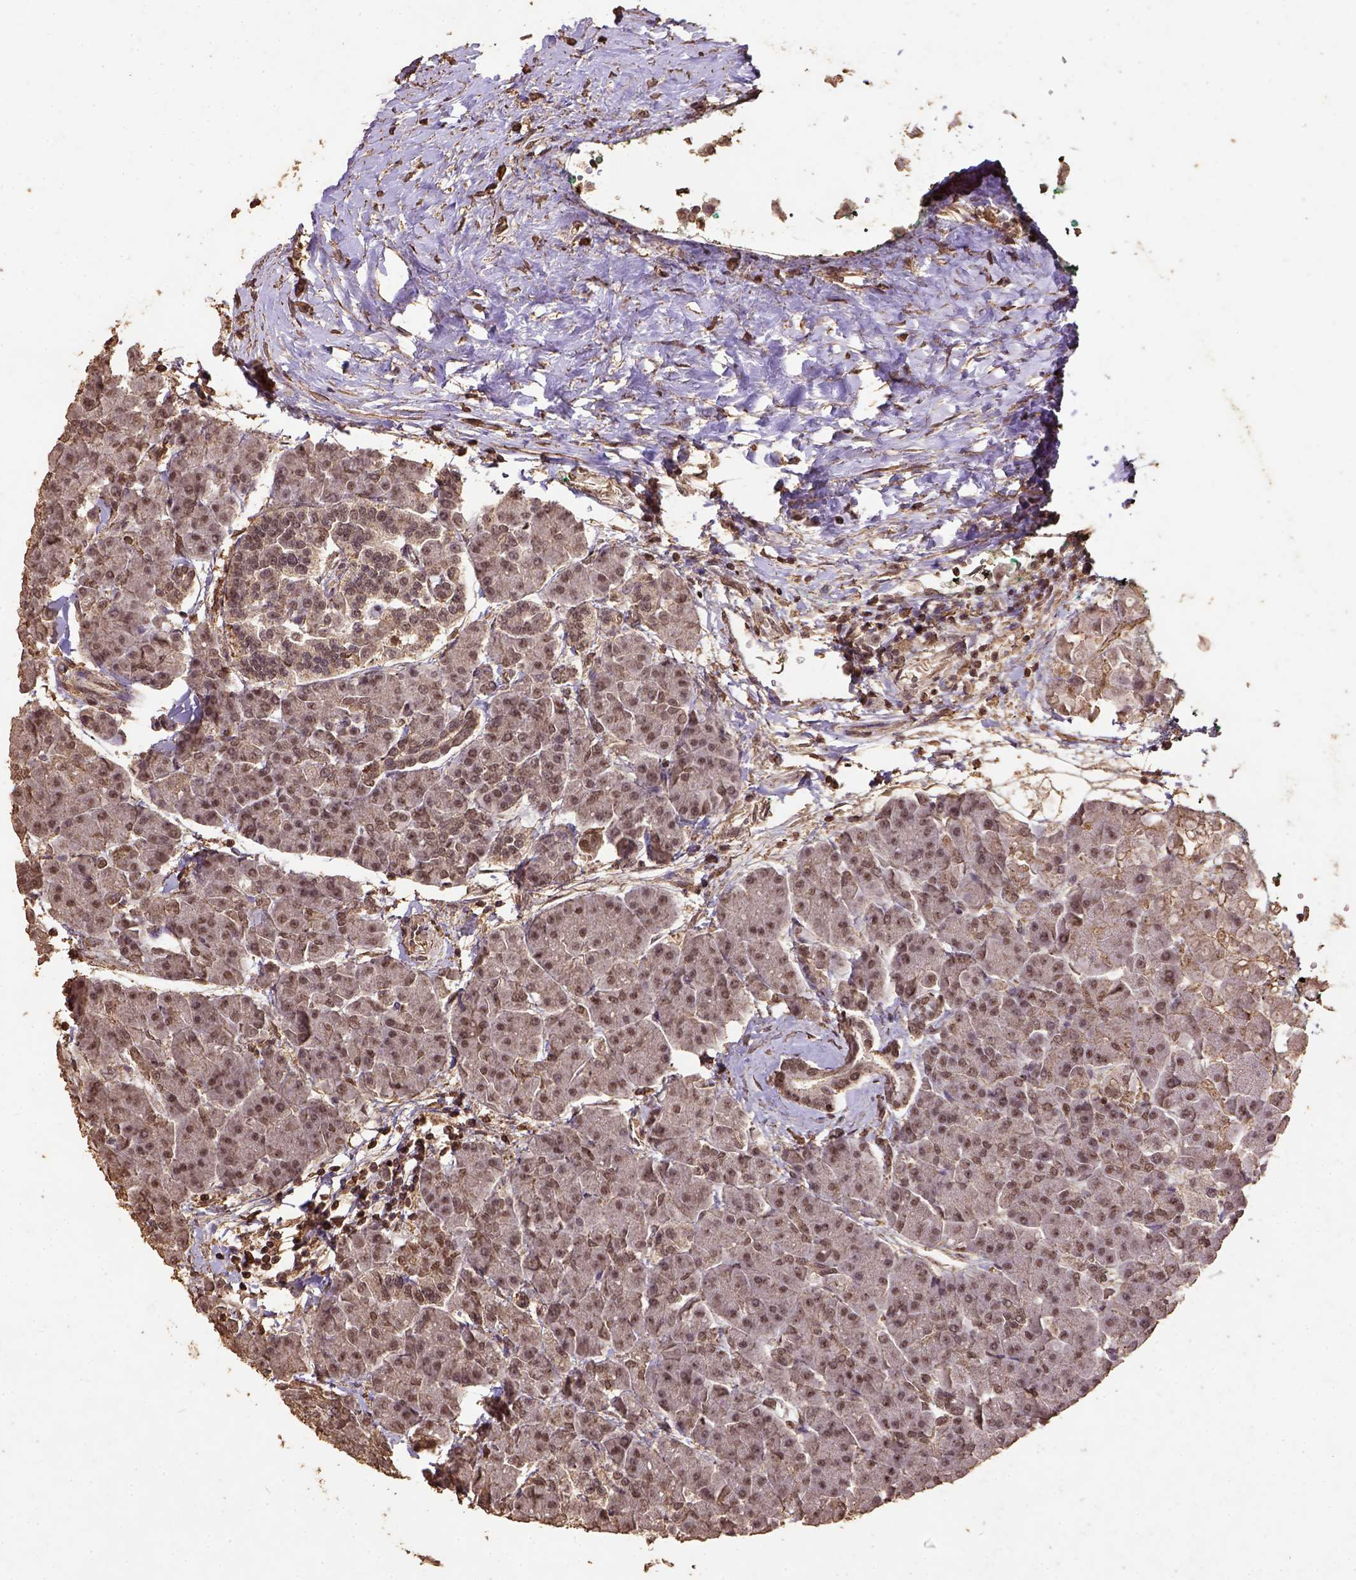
{"staining": {"intensity": "moderate", "quantity": ">75%", "location": "nuclear"}, "tissue": "pancreas", "cell_type": "Exocrine glandular cells", "image_type": "normal", "snomed": [{"axis": "morphology", "description": "Normal tissue, NOS"}, {"axis": "topography", "description": "Adipose tissue"}, {"axis": "topography", "description": "Pancreas"}, {"axis": "topography", "description": "Peripheral nerve tissue"}], "caption": "There is medium levels of moderate nuclear expression in exocrine glandular cells of unremarkable pancreas, as demonstrated by immunohistochemical staining (brown color).", "gene": "NACC1", "patient": {"sex": "female", "age": 58}}